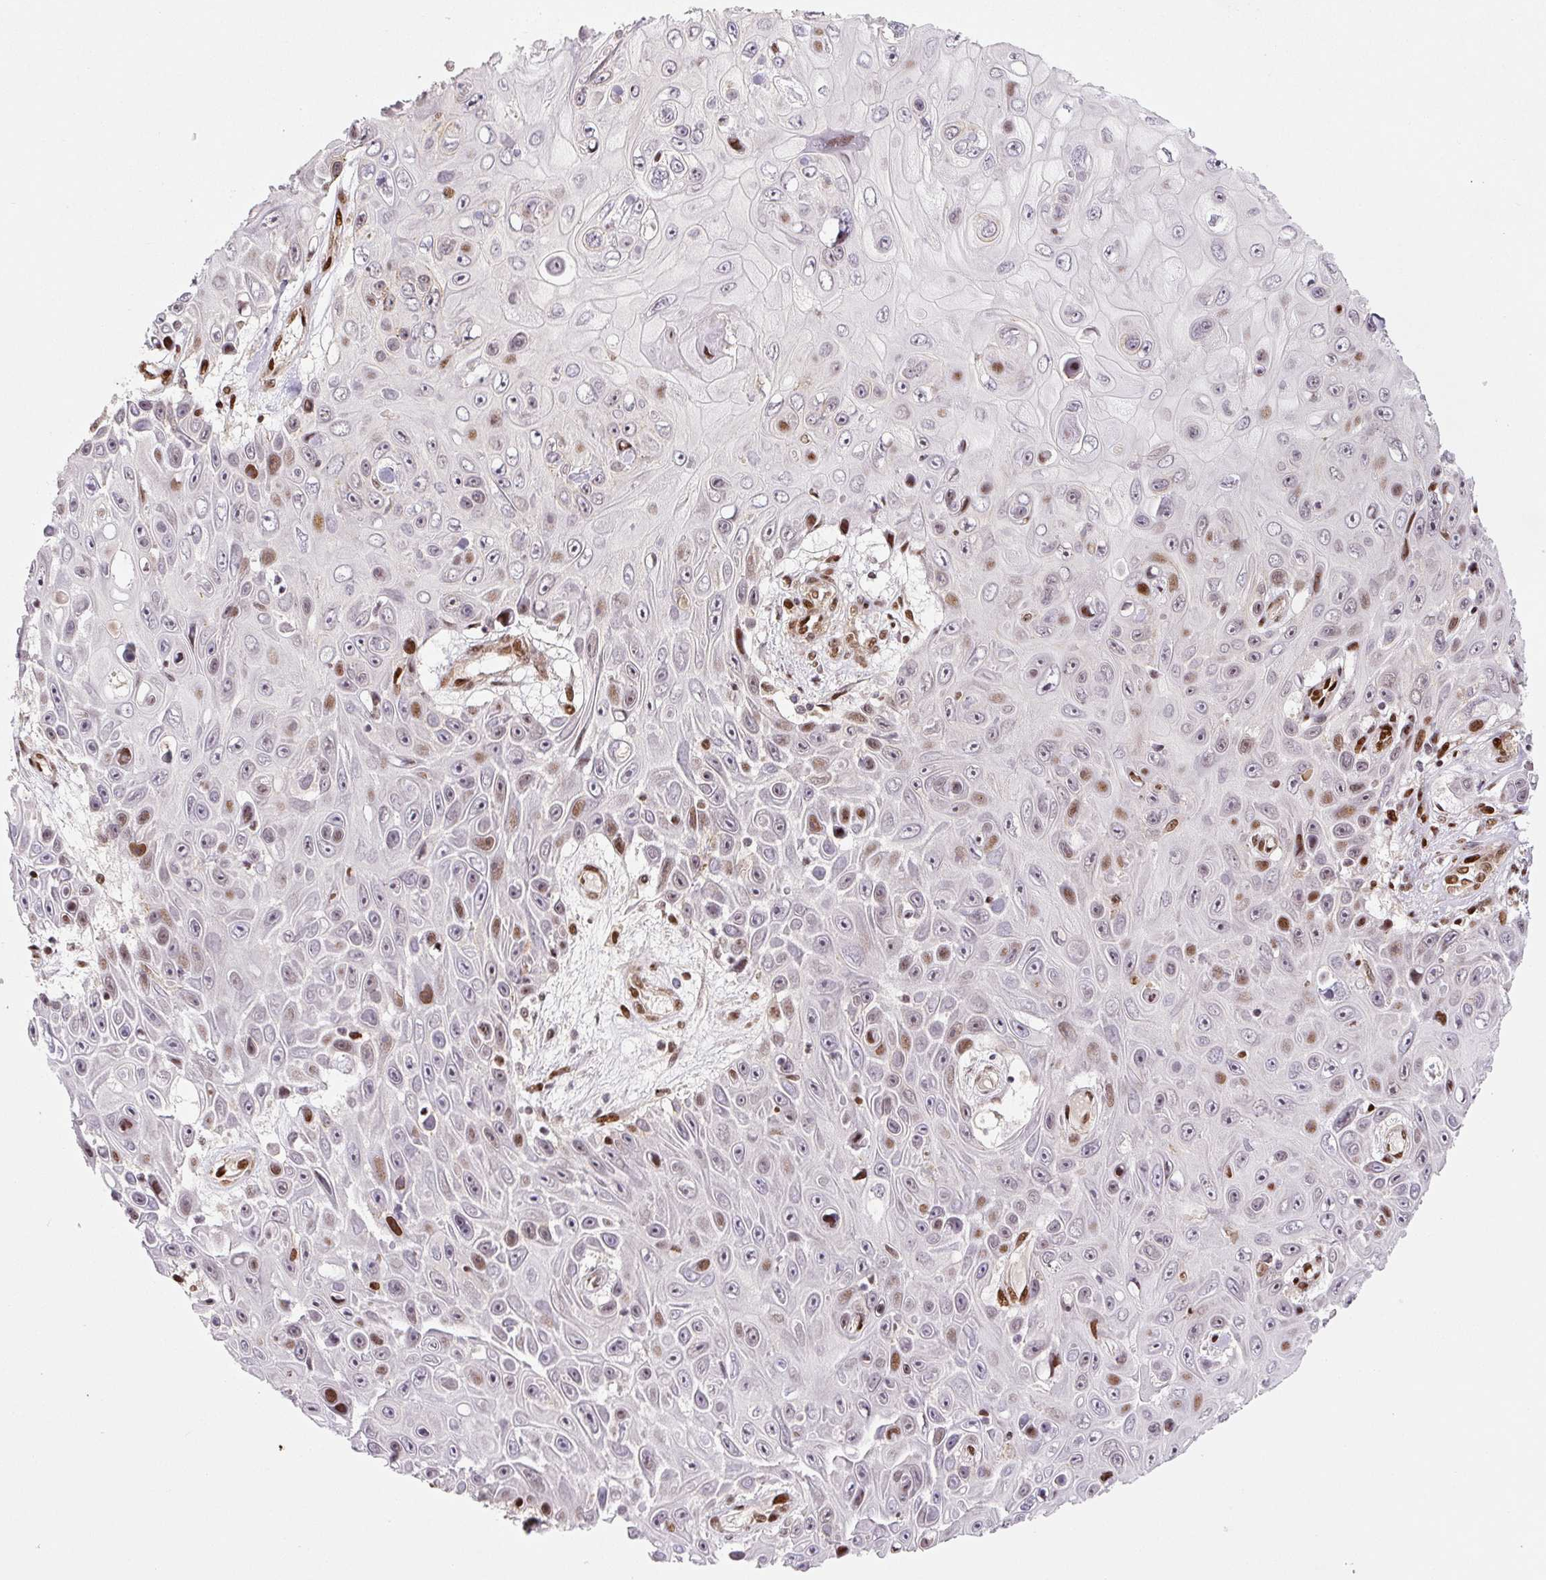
{"staining": {"intensity": "negative", "quantity": "none", "location": "none"}, "tissue": "skin cancer", "cell_type": "Tumor cells", "image_type": "cancer", "snomed": [{"axis": "morphology", "description": "Squamous cell carcinoma, NOS"}, {"axis": "topography", "description": "Skin"}], "caption": "A high-resolution image shows IHC staining of skin squamous cell carcinoma, which shows no significant staining in tumor cells. (DAB immunohistochemistry (IHC), high magnification).", "gene": "PYDC2", "patient": {"sex": "male", "age": 82}}